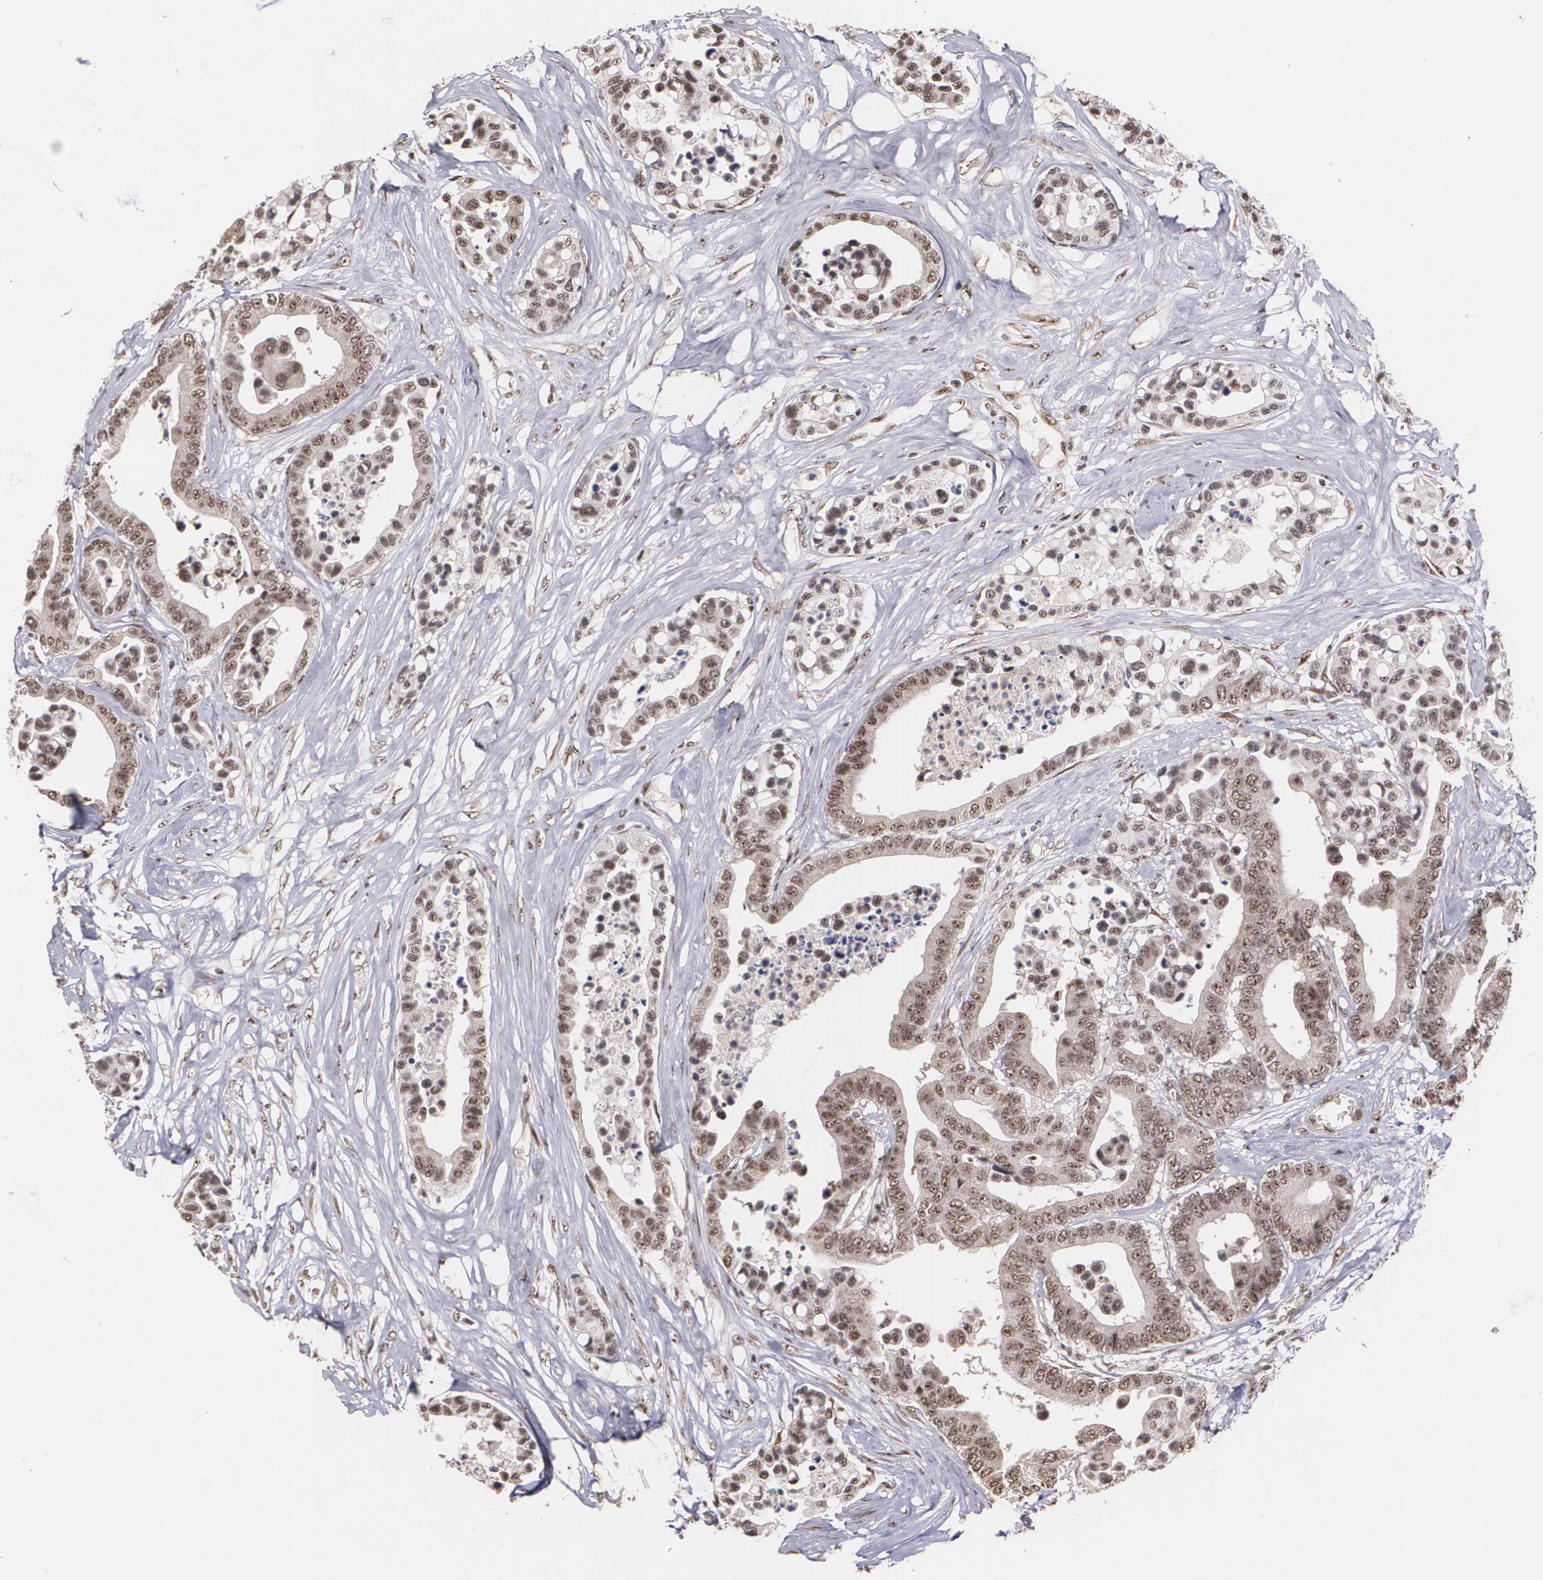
{"staining": {"intensity": "strong", "quantity": ">75%", "location": "cytoplasmic/membranous,nuclear"}, "tissue": "colorectal cancer", "cell_type": "Tumor cells", "image_type": "cancer", "snomed": [{"axis": "morphology", "description": "Adenocarcinoma, NOS"}, {"axis": "topography", "description": "Colon"}], "caption": "Immunohistochemistry (IHC) of human adenocarcinoma (colorectal) exhibits high levels of strong cytoplasmic/membranous and nuclear expression in about >75% of tumor cells.", "gene": "C6orf15", "patient": {"sex": "male", "age": 82}}